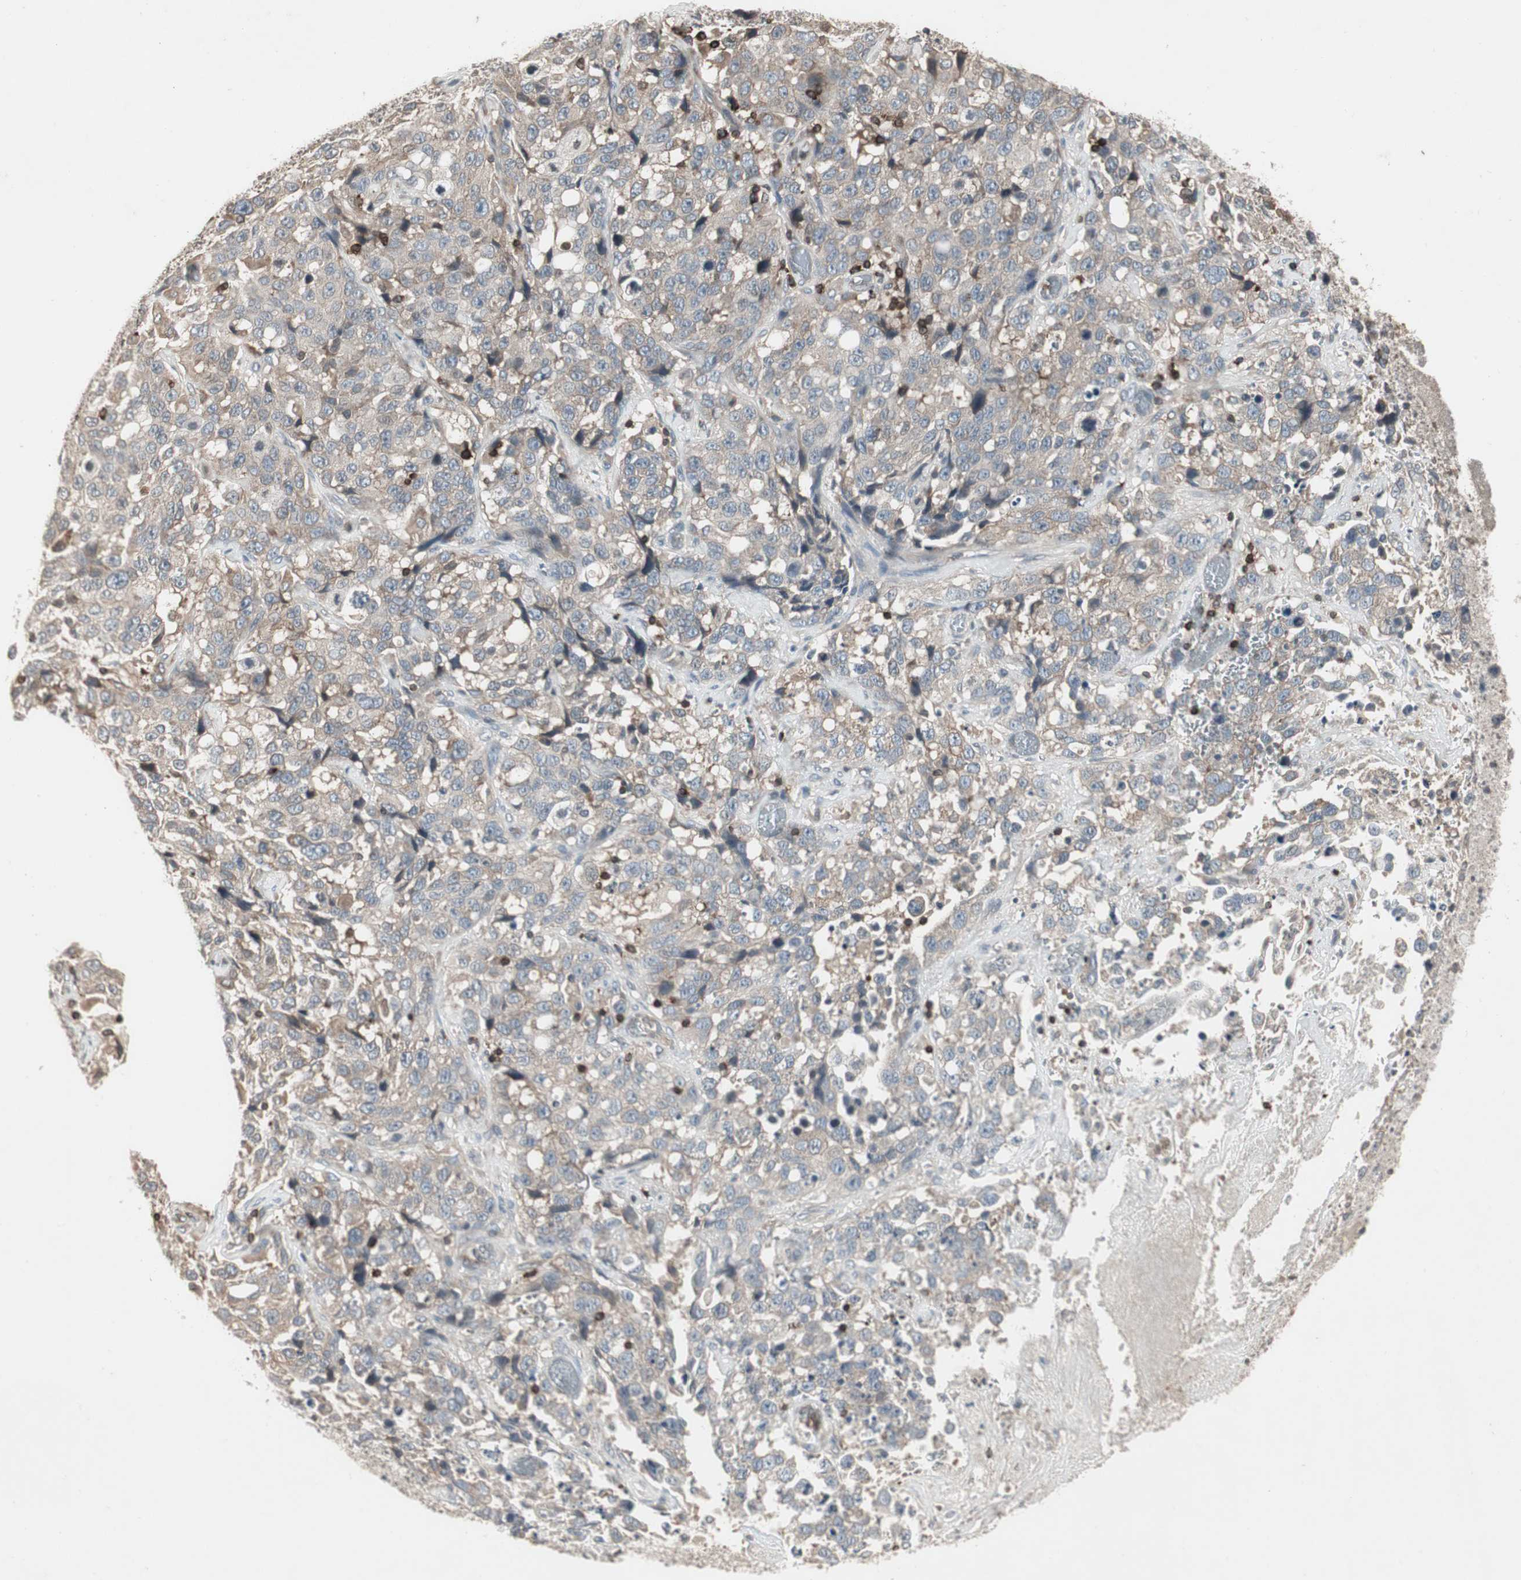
{"staining": {"intensity": "moderate", "quantity": "25%-75%", "location": "cytoplasmic/membranous"}, "tissue": "stomach cancer", "cell_type": "Tumor cells", "image_type": "cancer", "snomed": [{"axis": "morphology", "description": "Normal tissue, NOS"}, {"axis": "morphology", "description": "Adenocarcinoma, NOS"}, {"axis": "topography", "description": "Stomach"}], "caption": "Human stomach adenocarcinoma stained with a brown dye reveals moderate cytoplasmic/membranous positive positivity in about 25%-75% of tumor cells.", "gene": "ARHGEF1", "patient": {"sex": "male", "age": 48}}